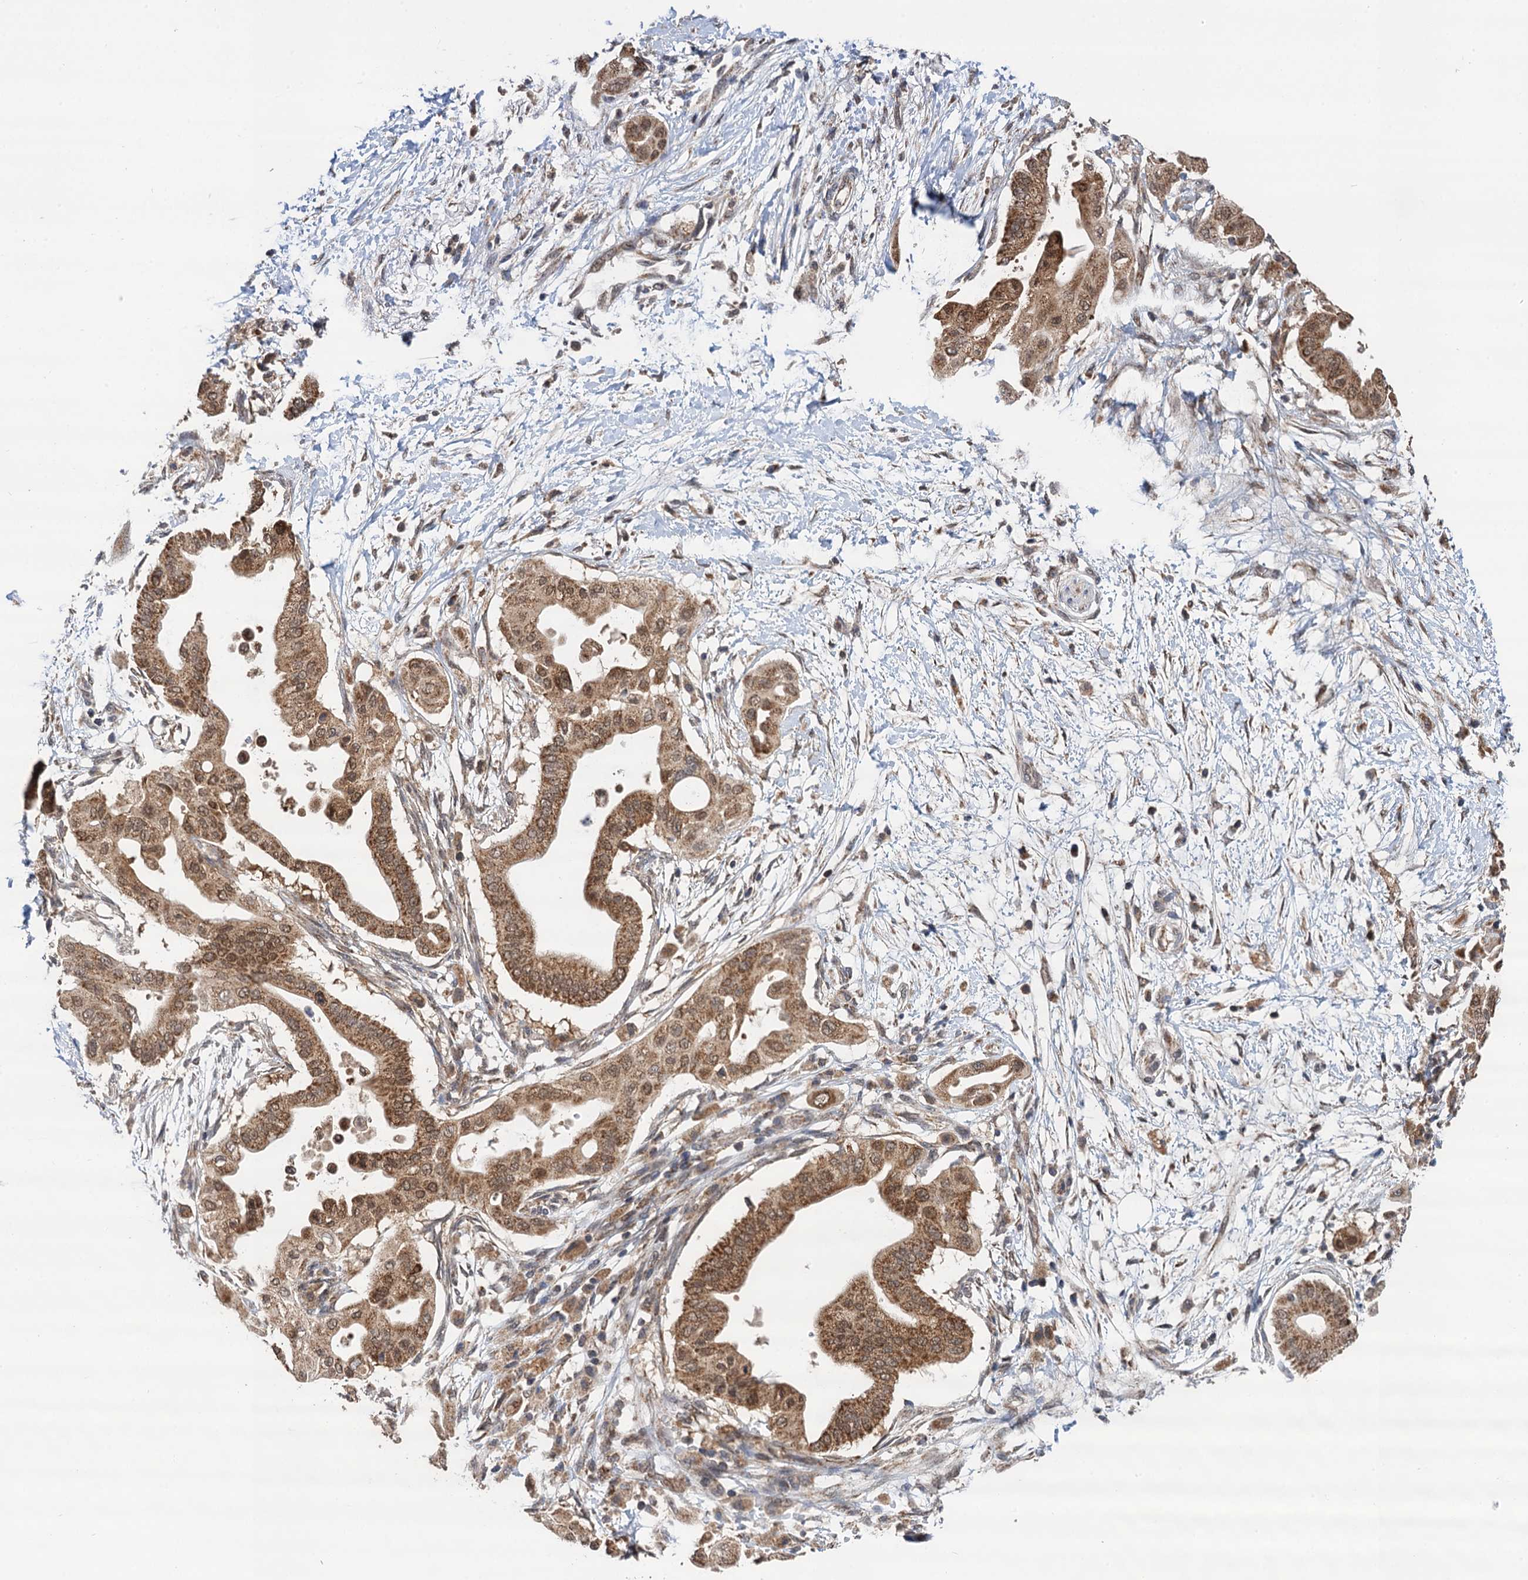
{"staining": {"intensity": "moderate", "quantity": ">75%", "location": "cytoplasmic/membranous,nuclear"}, "tissue": "pancreatic cancer", "cell_type": "Tumor cells", "image_type": "cancer", "snomed": [{"axis": "morphology", "description": "Adenocarcinoma, NOS"}, {"axis": "topography", "description": "Pancreas"}], "caption": "Brown immunohistochemical staining in adenocarcinoma (pancreatic) exhibits moderate cytoplasmic/membranous and nuclear positivity in about >75% of tumor cells.", "gene": "CMPK2", "patient": {"sex": "male", "age": 68}}